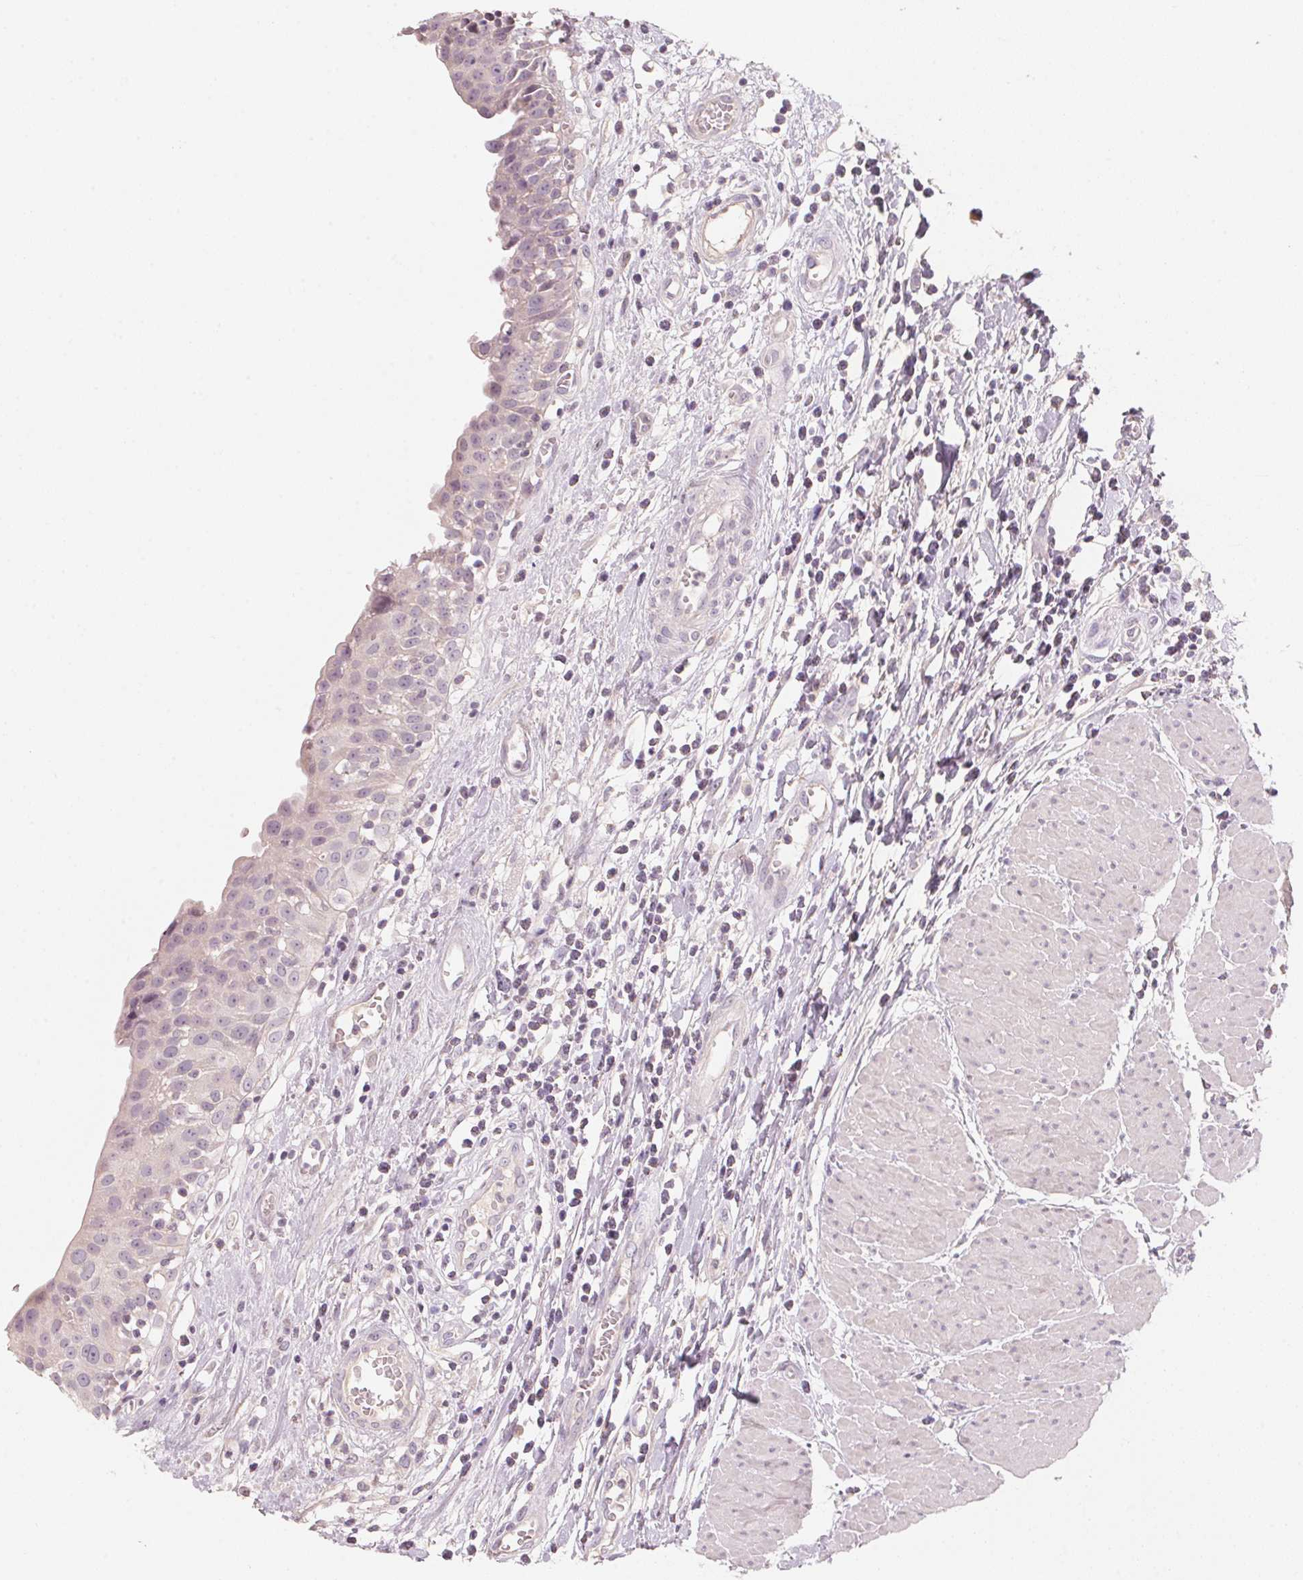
{"staining": {"intensity": "negative", "quantity": "none", "location": "none"}, "tissue": "urinary bladder", "cell_type": "Urothelial cells", "image_type": "normal", "snomed": [{"axis": "morphology", "description": "Normal tissue, NOS"}, {"axis": "topography", "description": "Urinary bladder"}], "caption": "An immunohistochemistry histopathology image of normal urinary bladder is shown. There is no staining in urothelial cells of urinary bladder. (DAB (3,3'-diaminobenzidine) immunohistochemistry with hematoxylin counter stain).", "gene": "TREH", "patient": {"sex": "male", "age": 64}}